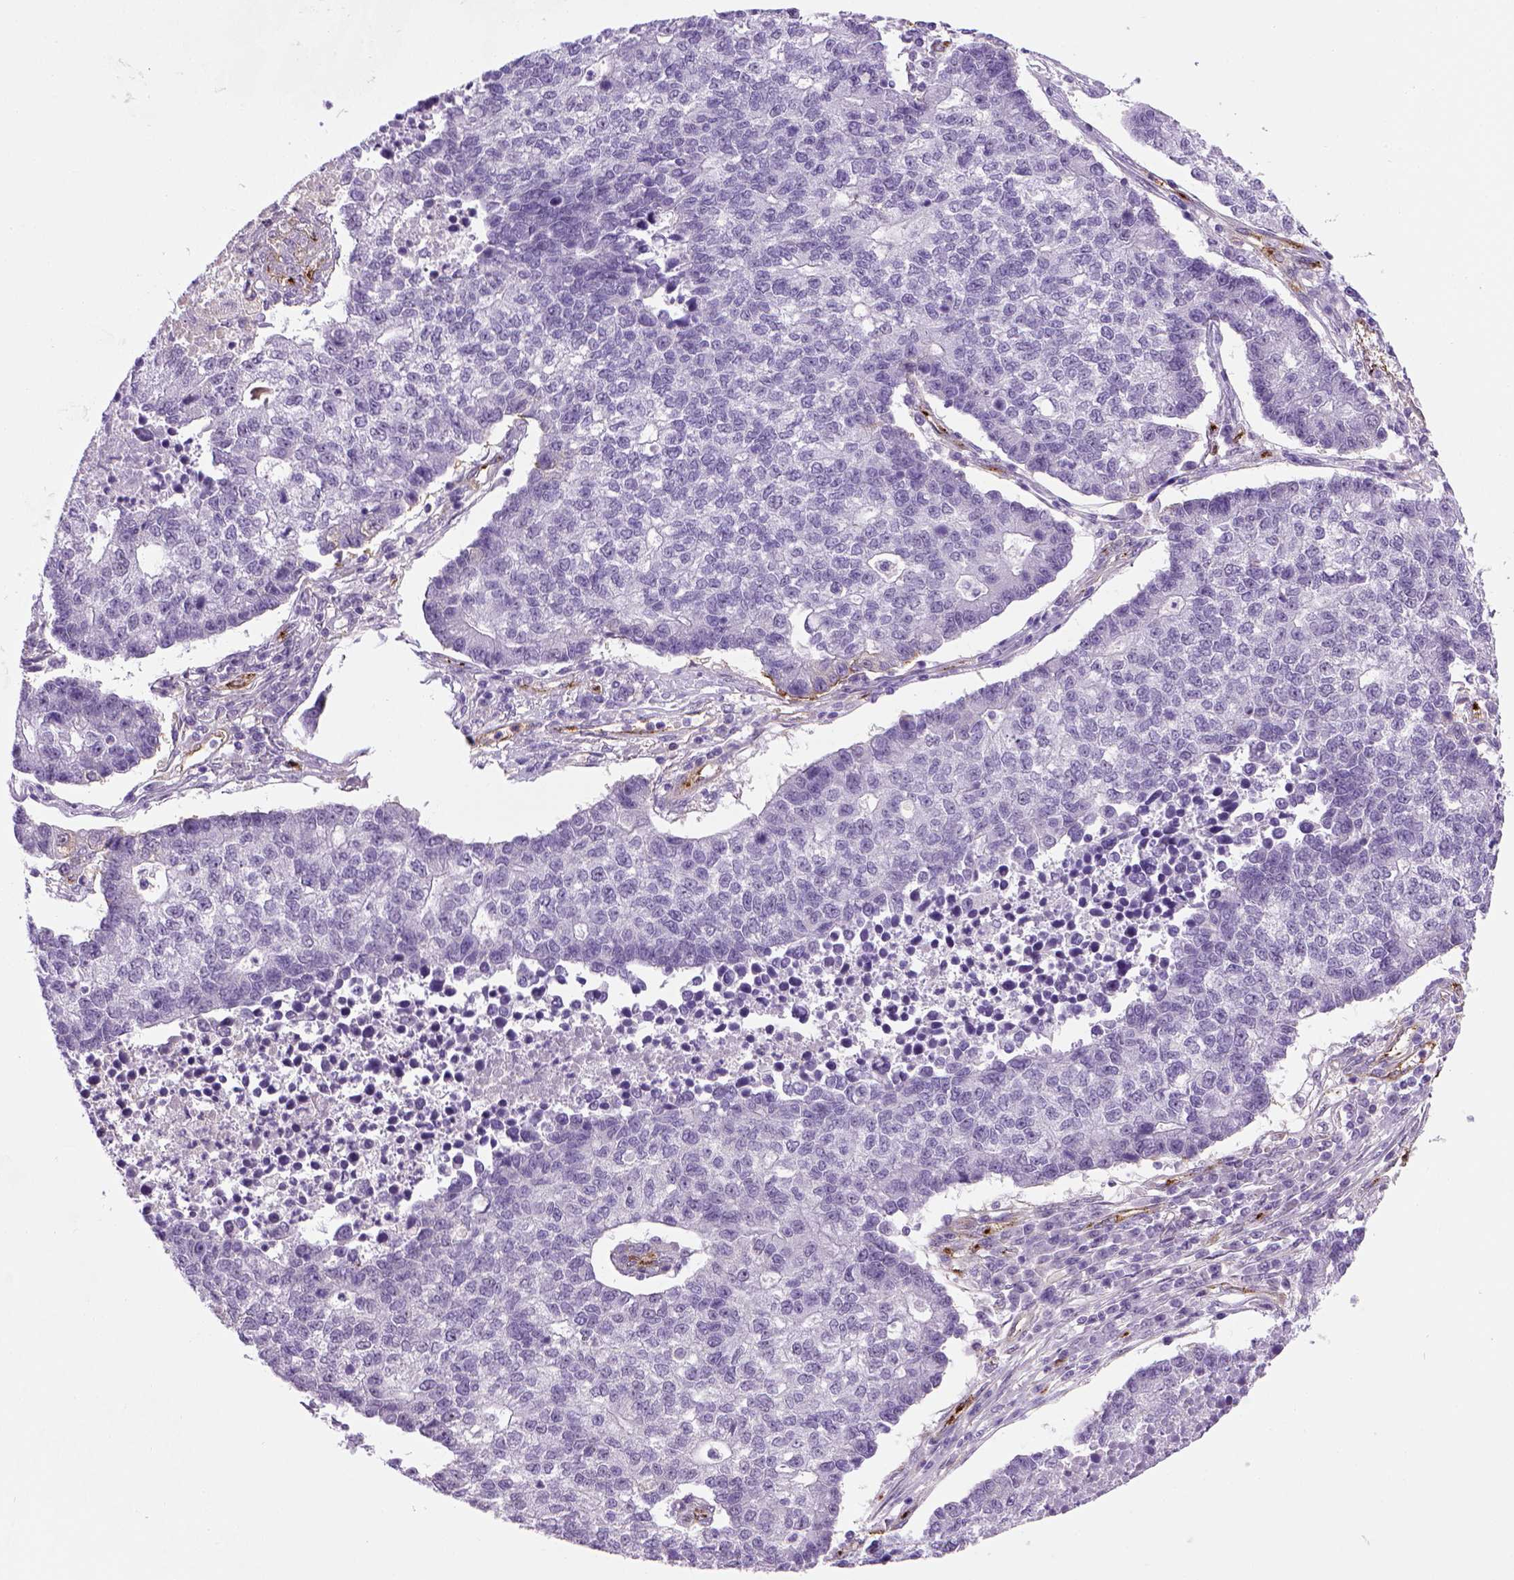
{"staining": {"intensity": "negative", "quantity": "none", "location": "none"}, "tissue": "lung cancer", "cell_type": "Tumor cells", "image_type": "cancer", "snomed": [{"axis": "morphology", "description": "Adenocarcinoma, NOS"}, {"axis": "topography", "description": "Lung"}], "caption": "There is no significant positivity in tumor cells of lung cancer.", "gene": "VWF", "patient": {"sex": "male", "age": 57}}